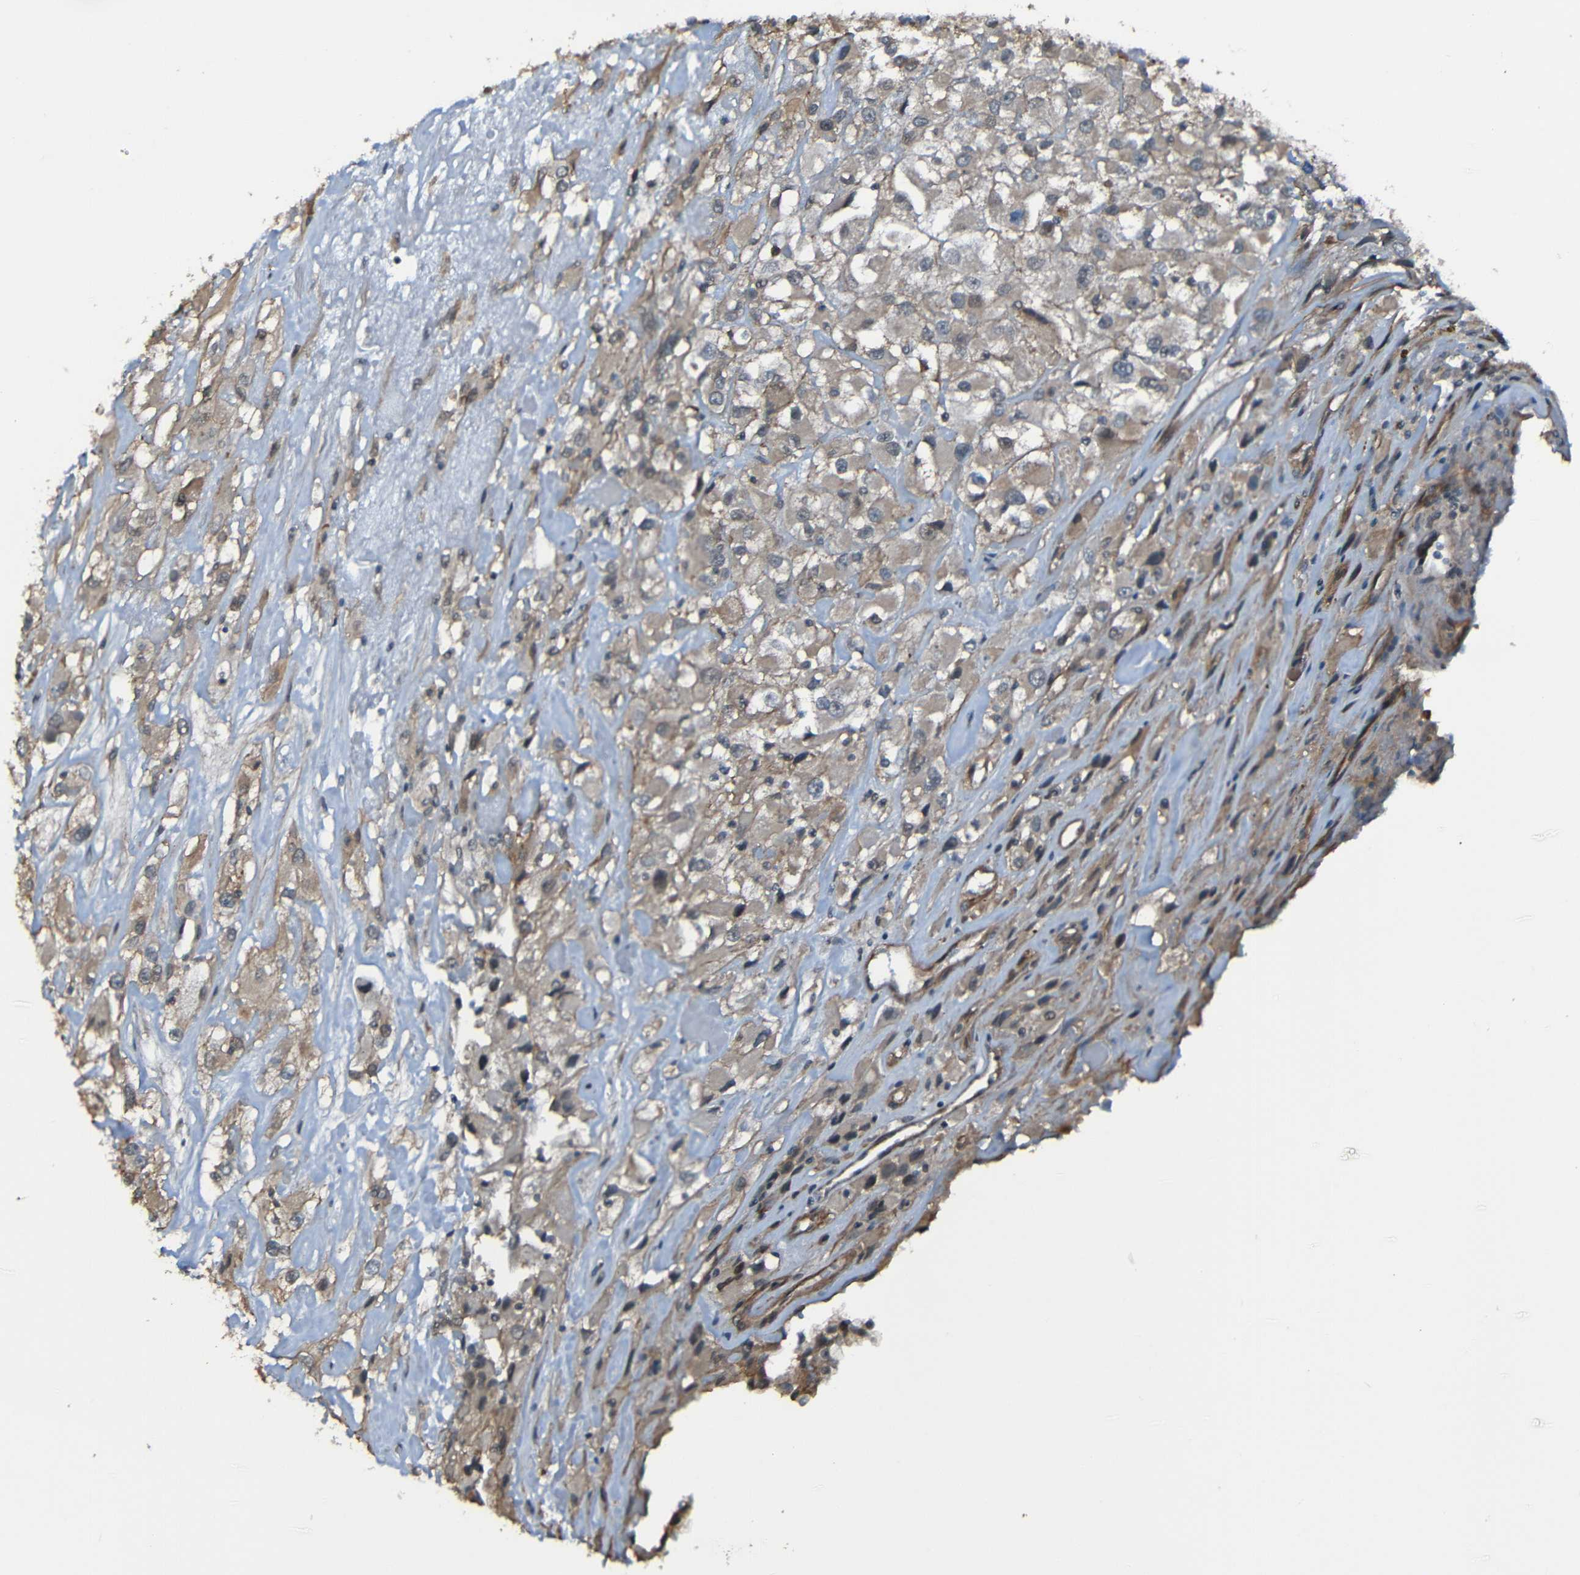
{"staining": {"intensity": "weak", "quantity": ">75%", "location": "cytoplasmic/membranous"}, "tissue": "renal cancer", "cell_type": "Tumor cells", "image_type": "cancer", "snomed": [{"axis": "morphology", "description": "Adenocarcinoma, NOS"}, {"axis": "topography", "description": "Kidney"}], "caption": "Immunohistochemistry (IHC) of human renal cancer displays low levels of weak cytoplasmic/membranous staining in about >75% of tumor cells.", "gene": "LGR5", "patient": {"sex": "female", "age": 52}}